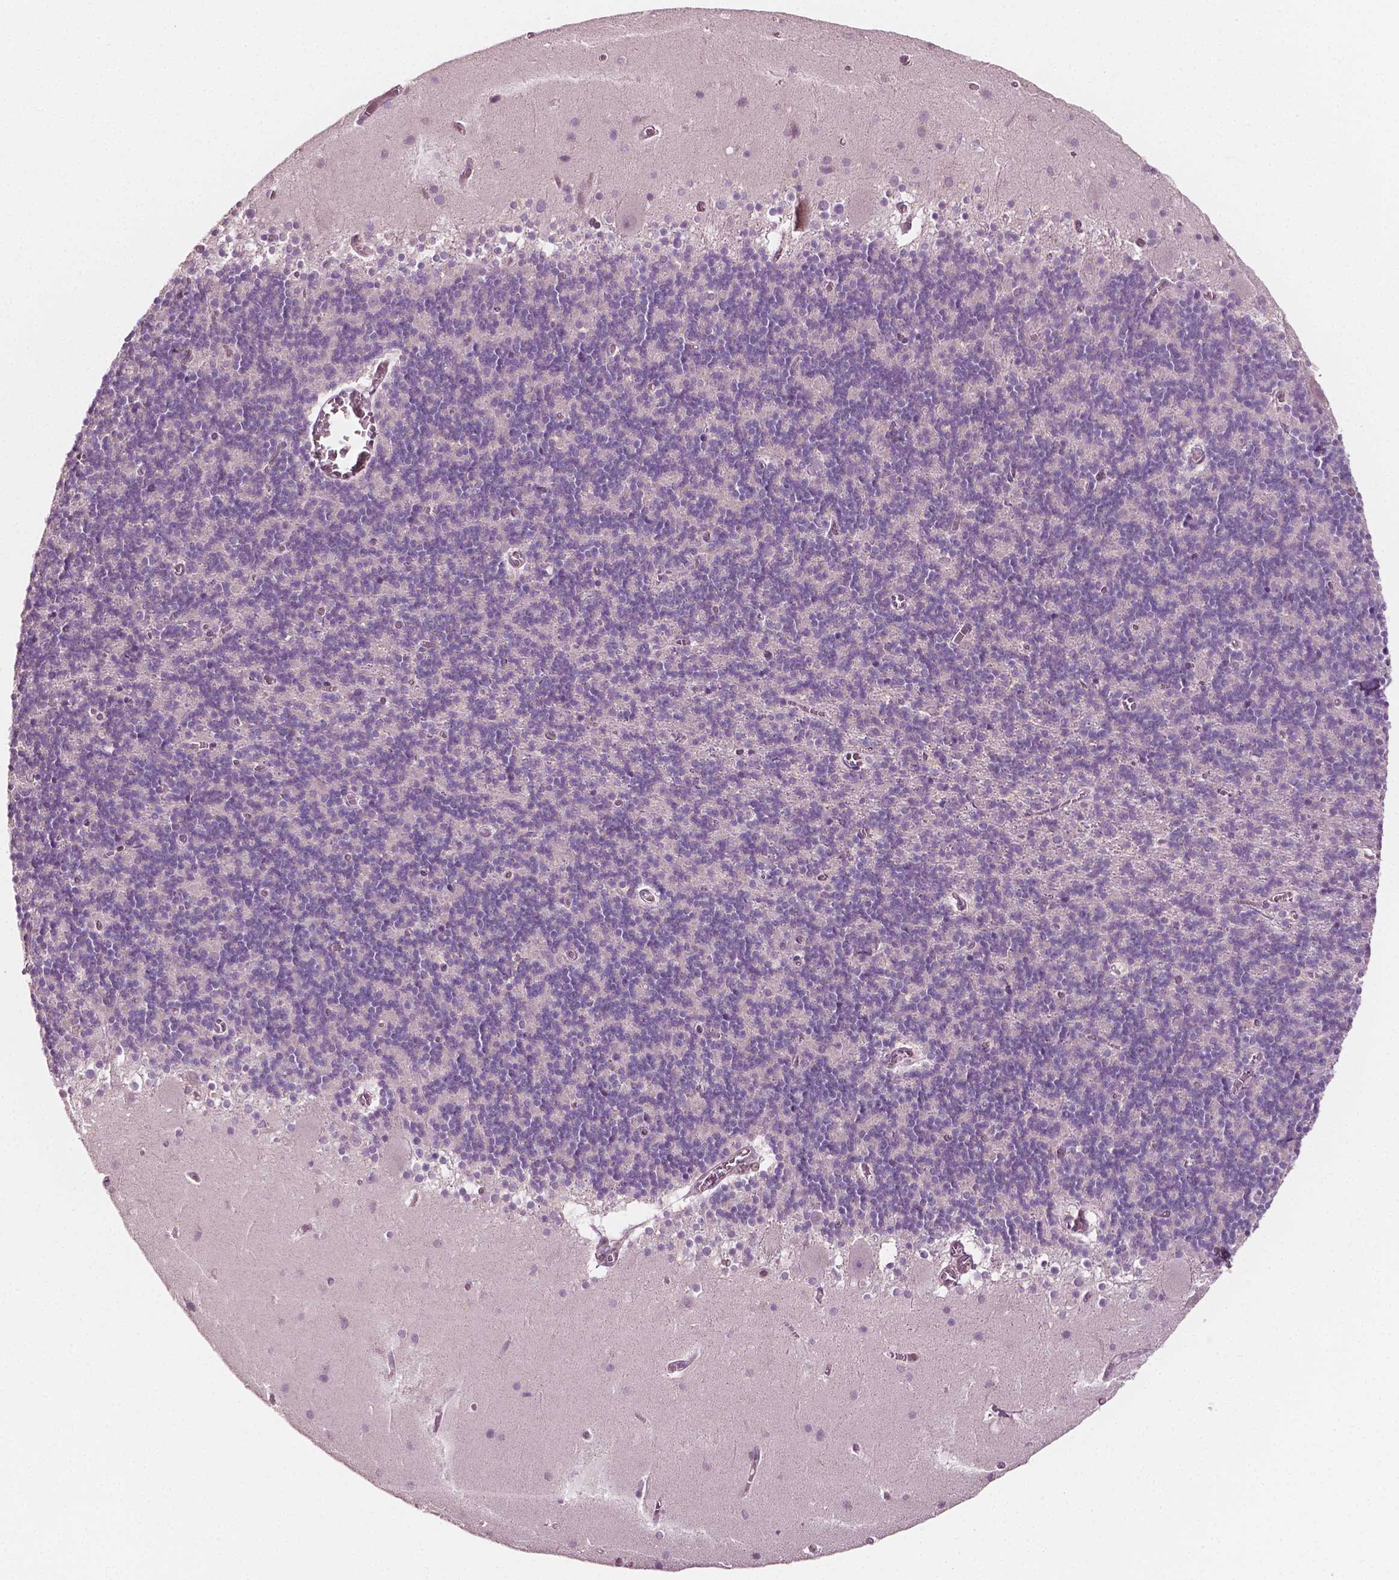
{"staining": {"intensity": "negative", "quantity": "none", "location": "none"}, "tissue": "cerebellum", "cell_type": "Cells in granular layer", "image_type": "normal", "snomed": [{"axis": "morphology", "description": "Normal tissue, NOS"}, {"axis": "topography", "description": "Cerebellum"}], "caption": "DAB immunohistochemical staining of unremarkable cerebellum demonstrates no significant staining in cells in granular layer. Brightfield microscopy of IHC stained with DAB (brown) and hematoxylin (blue), captured at high magnification.", "gene": "MCL1", "patient": {"sex": "male", "age": 70}}